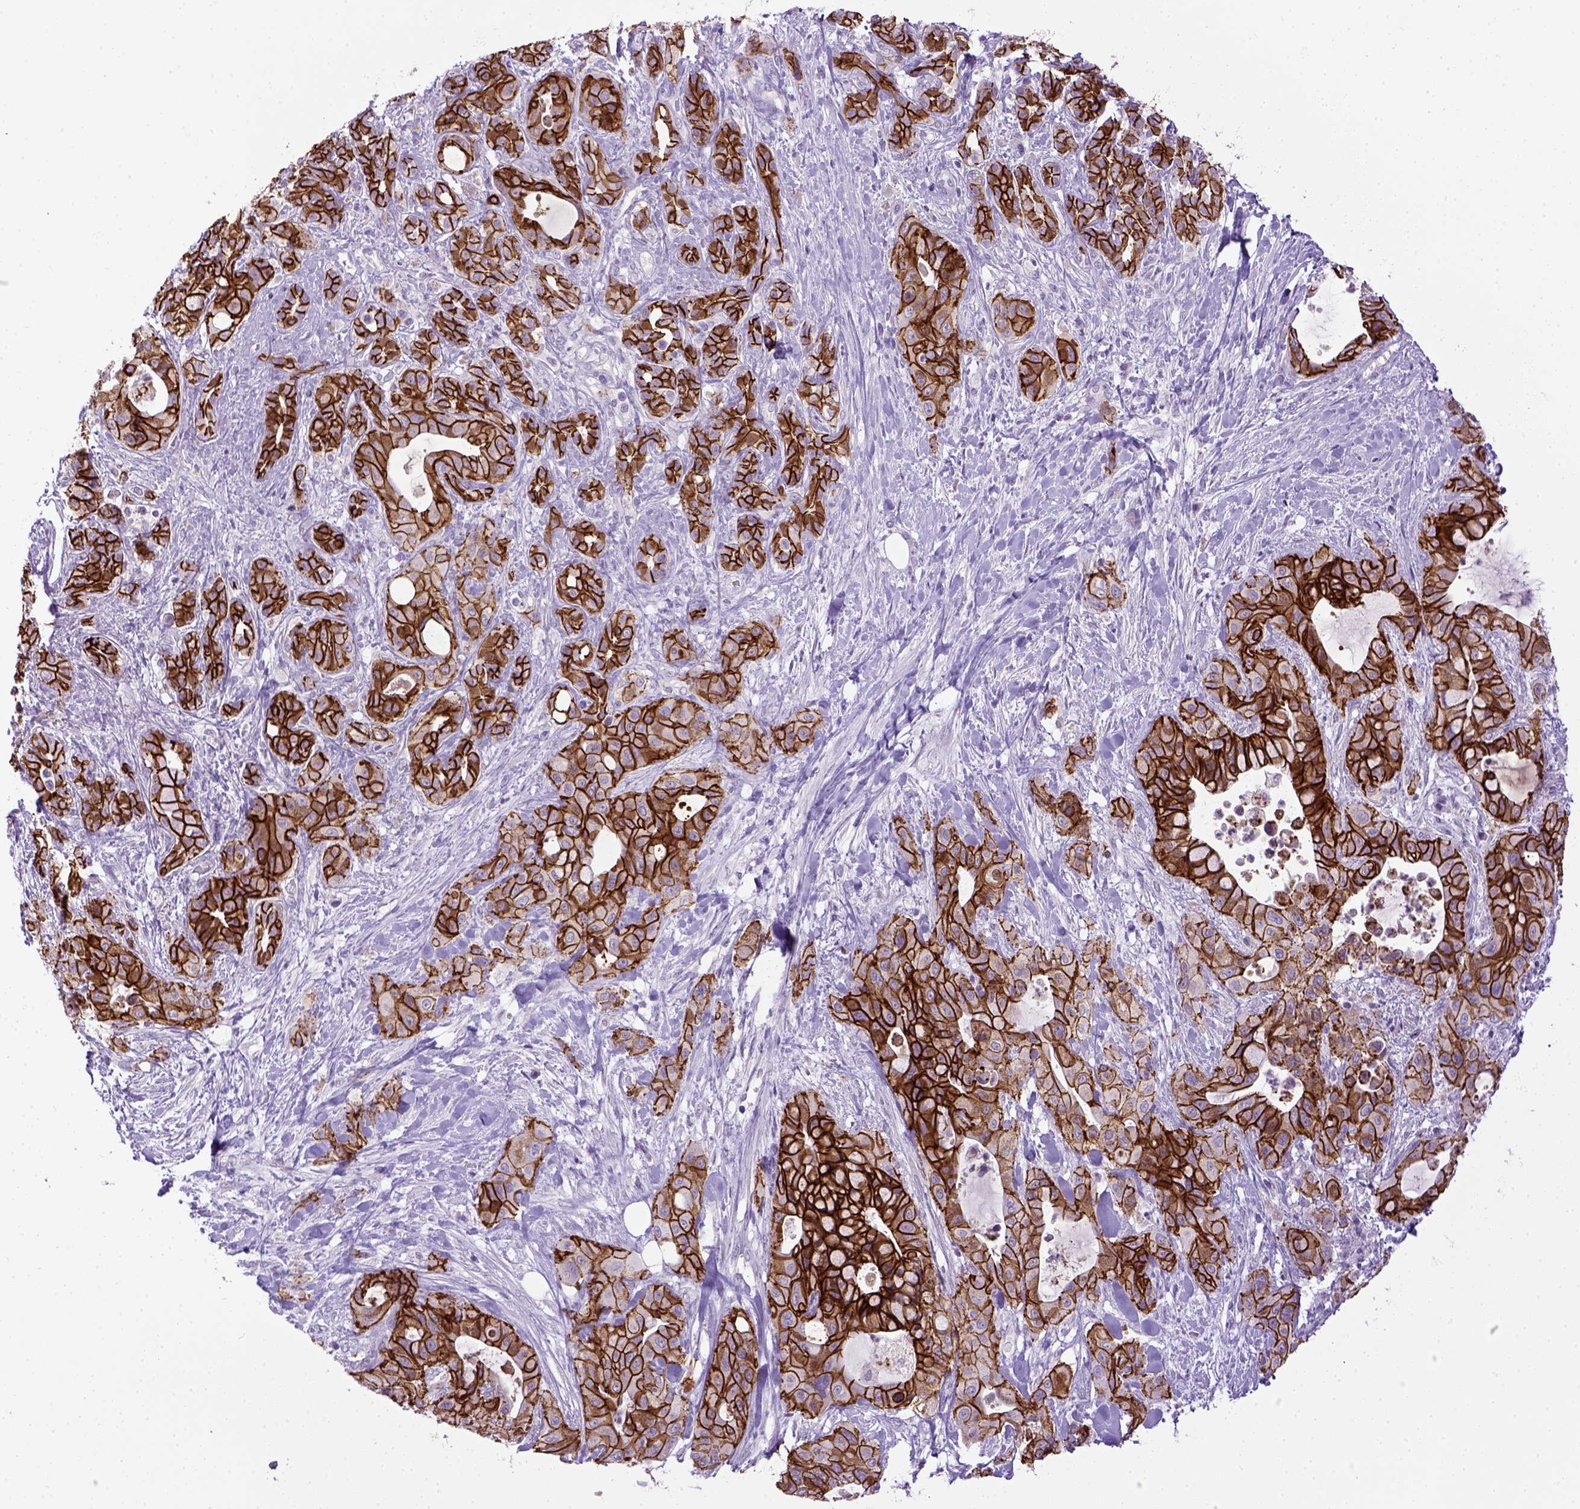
{"staining": {"intensity": "strong", "quantity": ">75%", "location": "cytoplasmic/membranous"}, "tissue": "pancreatic cancer", "cell_type": "Tumor cells", "image_type": "cancer", "snomed": [{"axis": "morphology", "description": "Adenocarcinoma, NOS"}, {"axis": "topography", "description": "Pancreas"}], "caption": "Tumor cells exhibit strong cytoplasmic/membranous staining in about >75% of cells in pancreatic cancer (adenocarcinoma). Ihc stains the protein of interest in brown and the nuclei are stained blue.", "gene": "CDH1", "patient": {"sex": "male", "age": 71}}